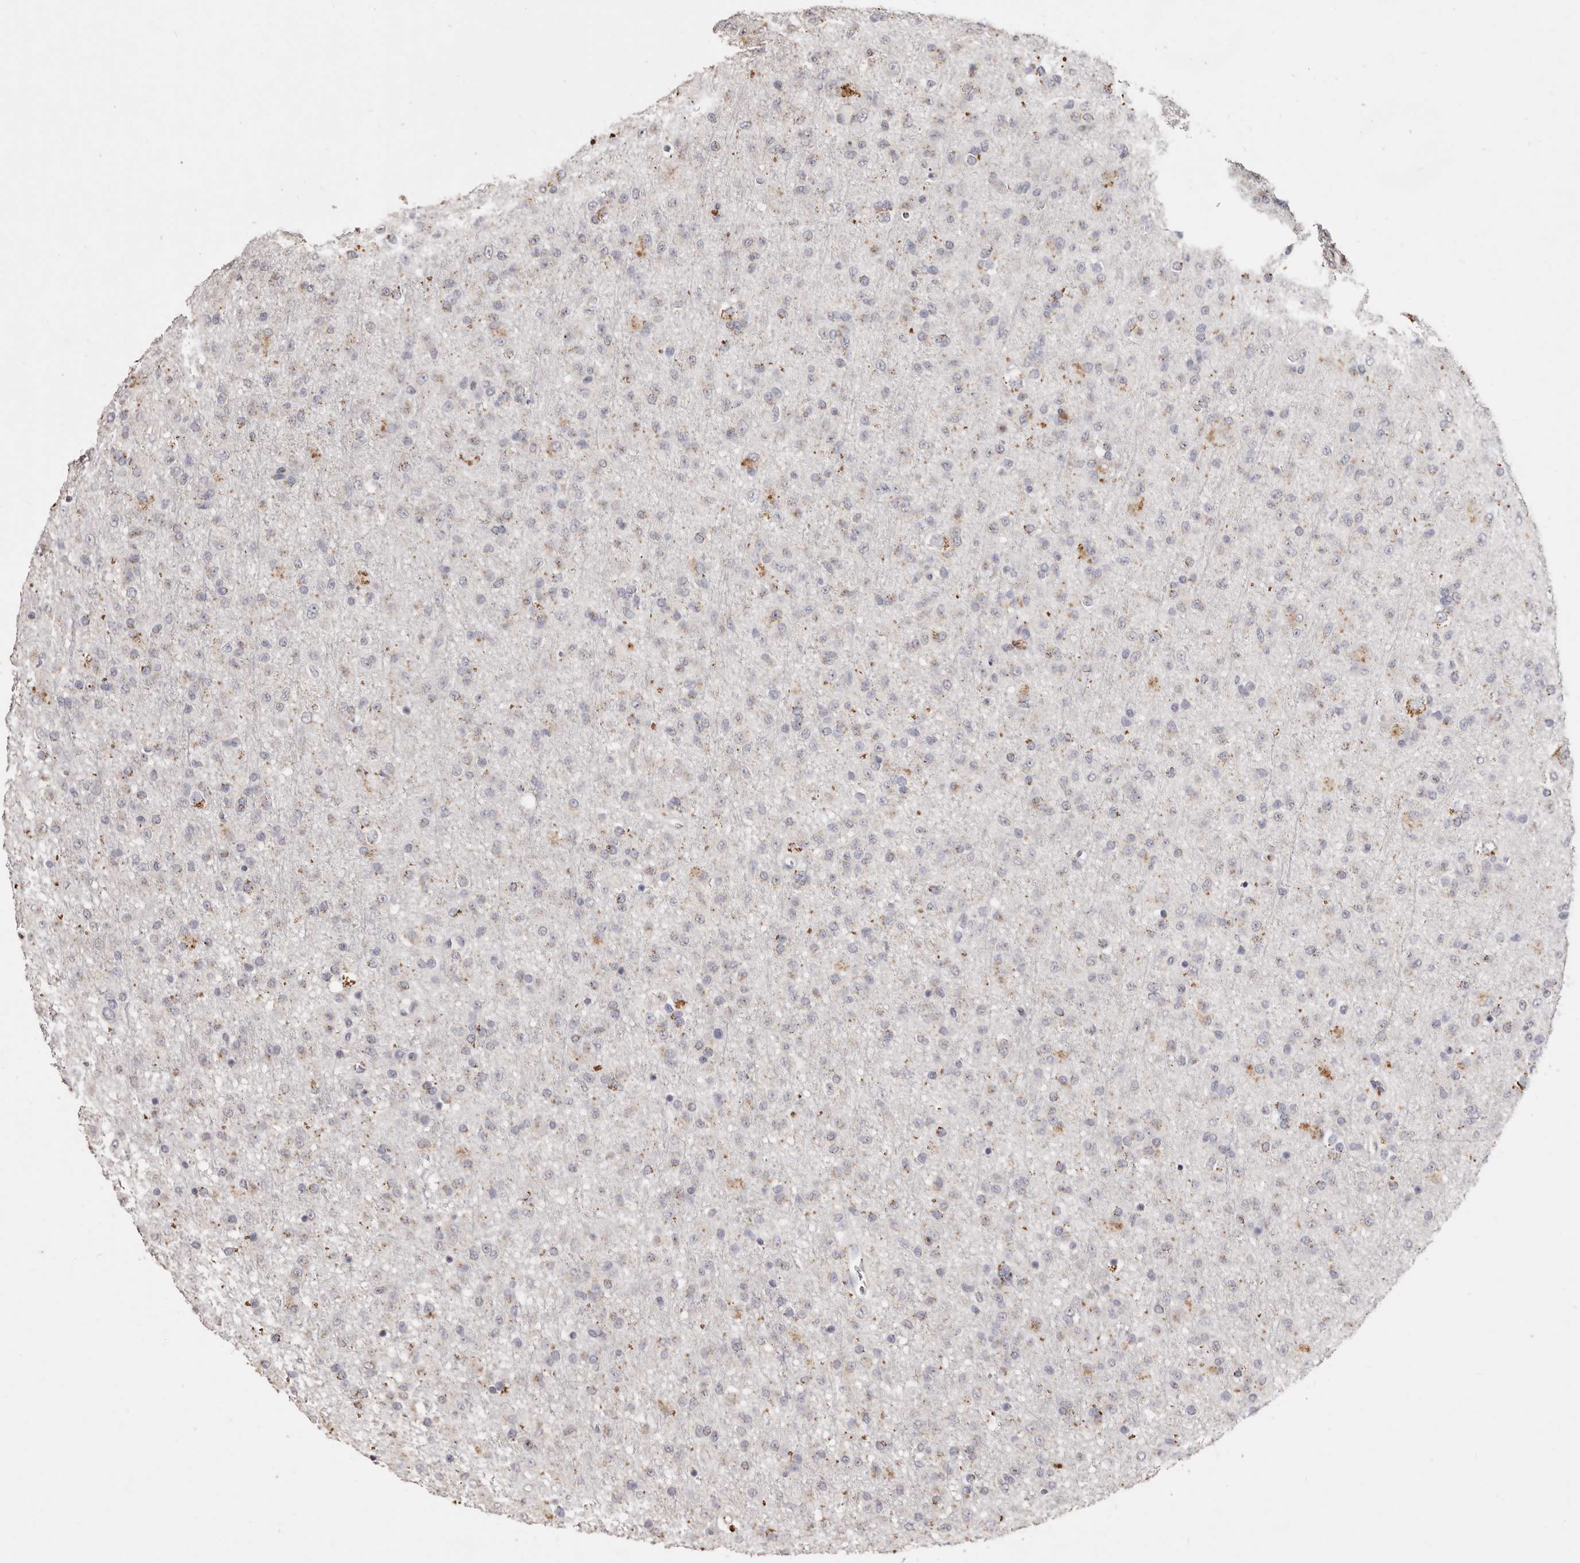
{"staining": {"intensity": "moderate", "quantity": "25%-75%", "location": "cytoplasmic/membranous"}, "tissue": "glioma", "cell_type": "Tumor cells", "image_type": "cancer", "snomed": [{"axis": "morphology", "description": "Glioma, malignant, Low grade"}, {"axis": "topography", "description": "Brain"}], "caption": "Moderate cytoplasmic/membranous staining is seen in about 25%-75% of tumor cells in glioma.", "gene": "LGALS7B", "patient": {"sex": "male", "age": 65}}